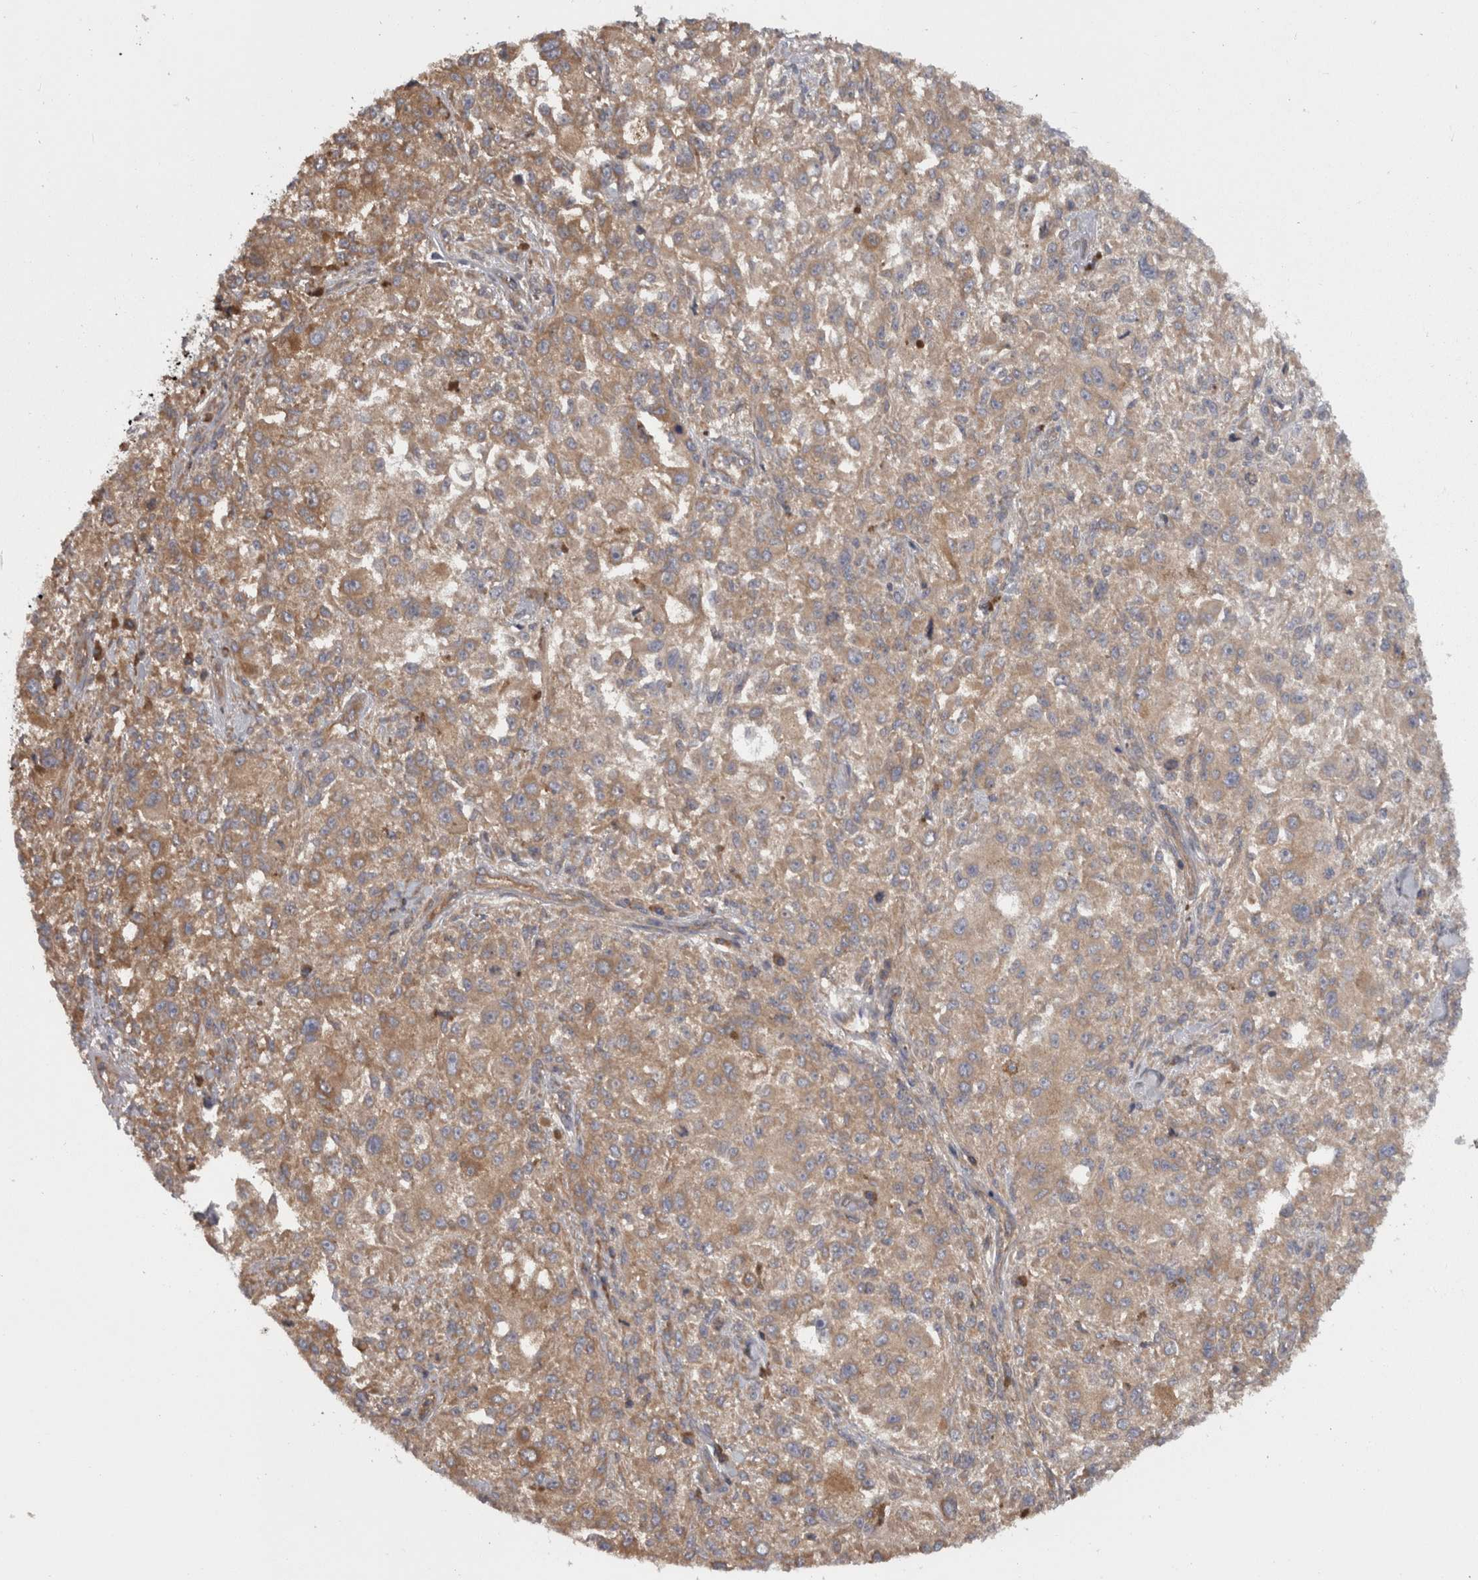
{"staining": {"intensity": "moderate", "quantity": ">75%", "location": "cytoplasmic/membranous"}, "tissue": "melanoma", "cell_type": "Tumor cells", "image_type": "cancer", "snomed": [{"axis": "morphology", "description": "Necrosis, NOS"}, {"axis": "morphology", "description": "Malignant melanoma, NOS"}, {"axis": "topography", "description": "Skin"}], "caption": "Melanoma stained with a brown dye exhibits moderate cytoplasmic/membranous positive staining in approximately >75% of tumor cells.", "gene": "SMCR8", "patient": {"sex": "female", "age": 87}}